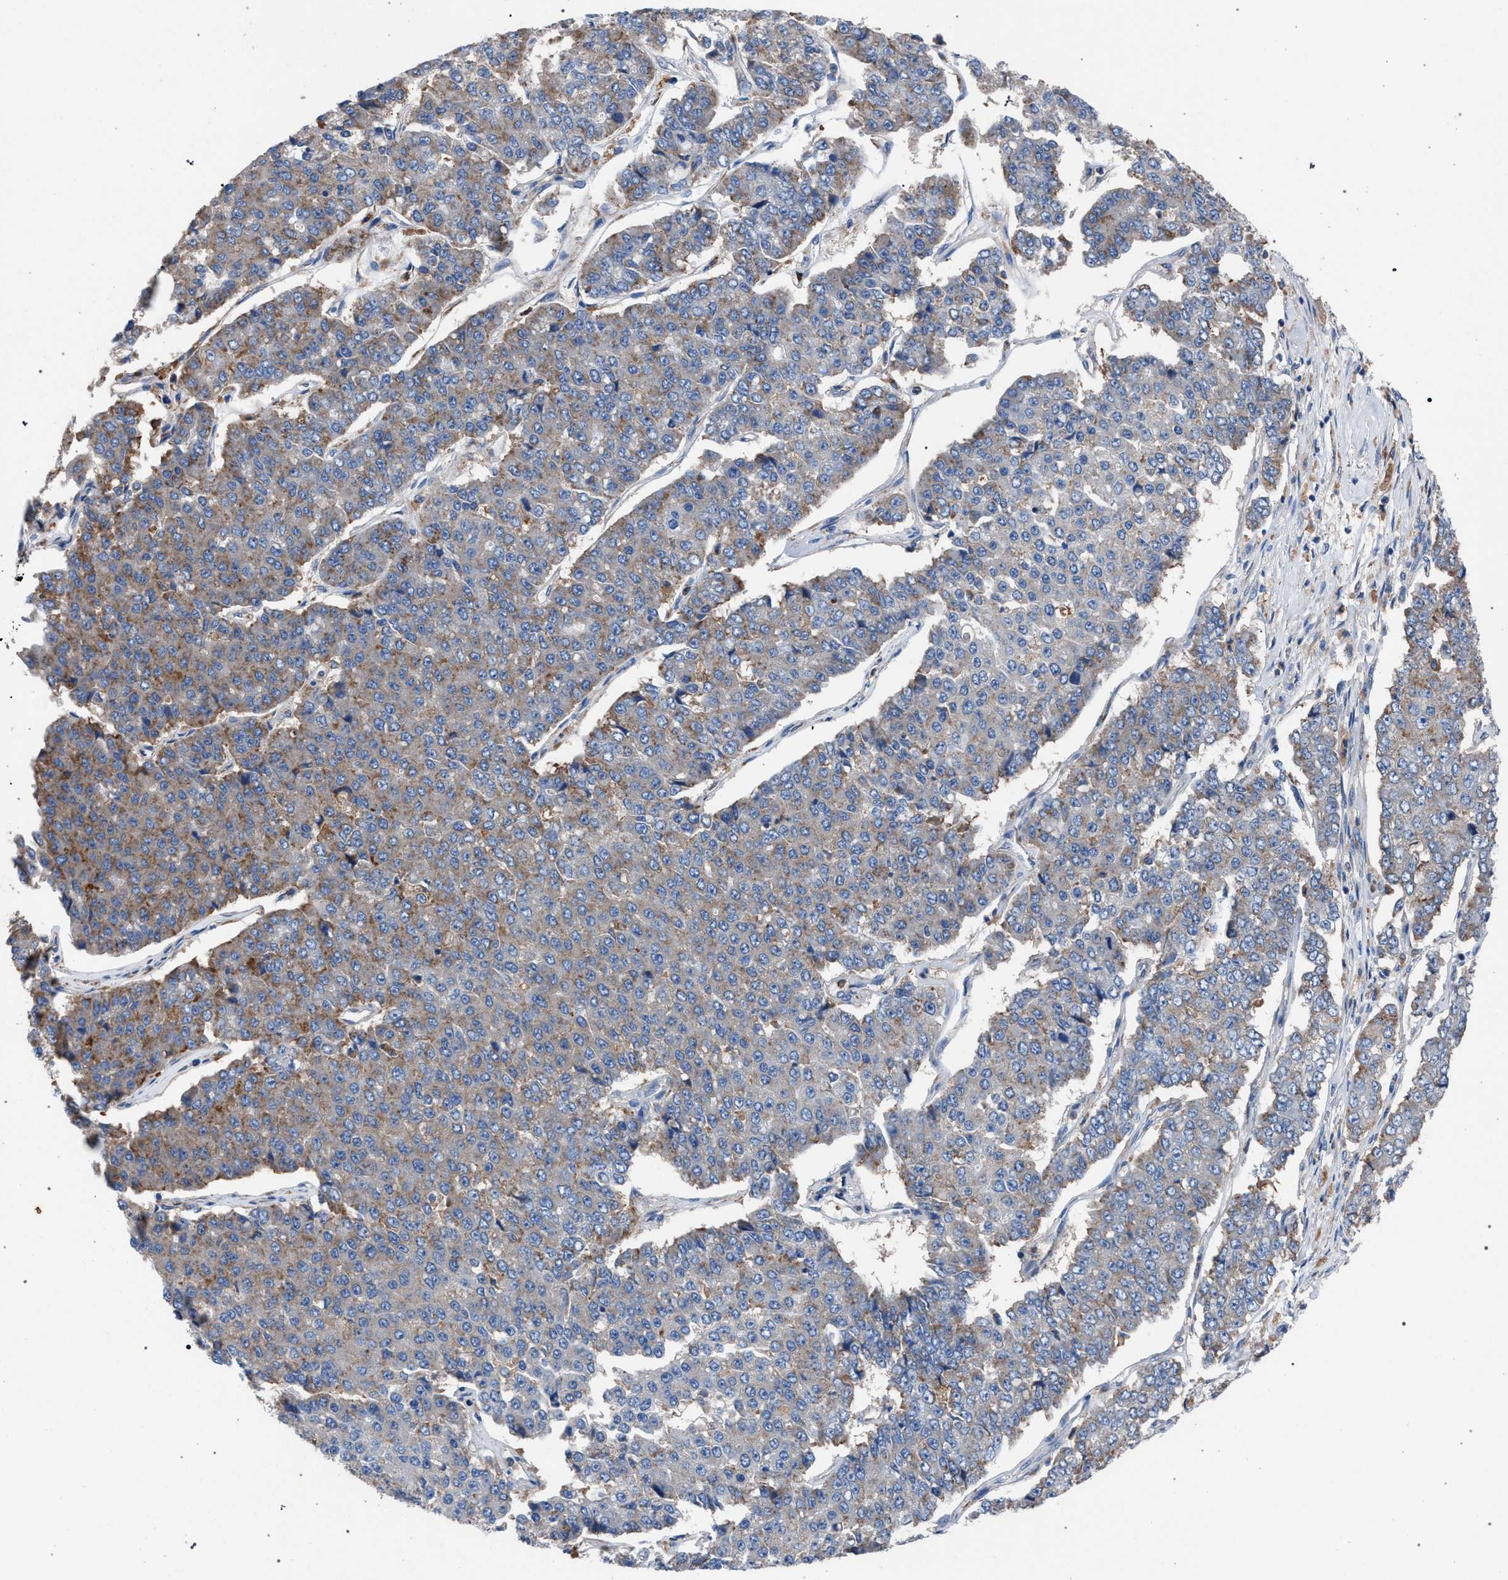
{"staining": {"intensity": "weak", "quantity": "25%-75%", "location": "cytoplasmic/membranous"}, "tissue": "pancreatic cancer", "cell_type": "Tumor cells", "image_type": "cancer", "snomed": [{"axis": "morphology", "description": "Adenocarcinoma, NOS"}, {"axis": "topography", "description": "Pancreas"}], "caption": "A brown stain shows weak cytoplasmic/membranous staining of a protein in human pancreatic adenocarcinoma tumor cells.", "gene": "ATP6V0A1", "patient": {"sex": "male", "age": 50}}